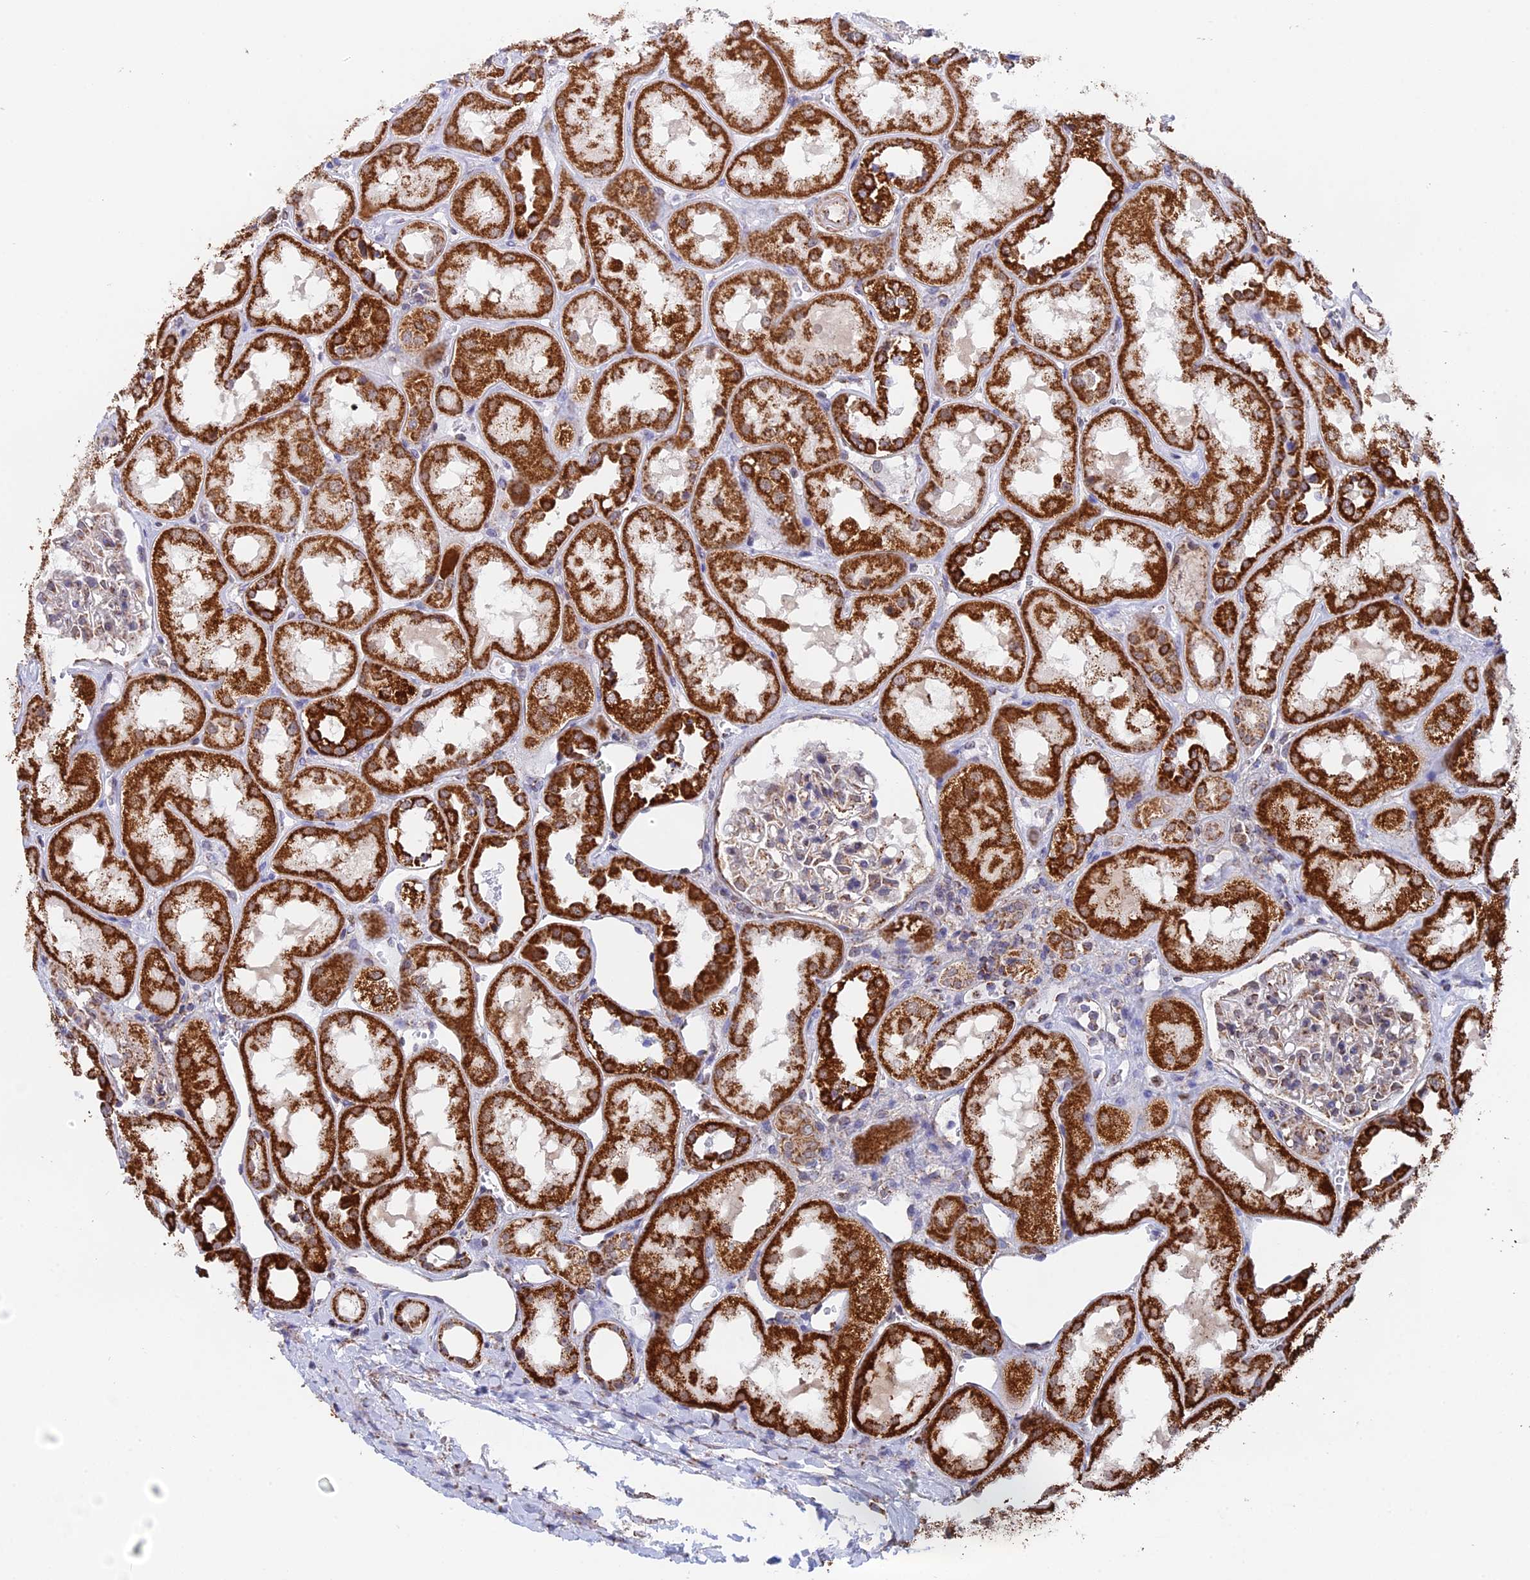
{"staining": {"intensity": "weak", "quantity": "25%-75%", "location": "cytoplasmic/membranous"}, "tissue": "kidney", "cell_type": "Cells in glomeruli", "image_type": "normal", "snomed": [{"axis": "morphology", "description": "Normal tissue, NOS"}, {"axis": "topography", "description": "Kidney"}], "caption": "Immunohistochemical staining of benign human kidney displays 25%-75% levels of weak cytoplasmic/membranous protein positivity in approximately 25%-75% of cells in glomeruli.", "gene": "CDC16", "patient": {"sex": "male", "age": 70}}